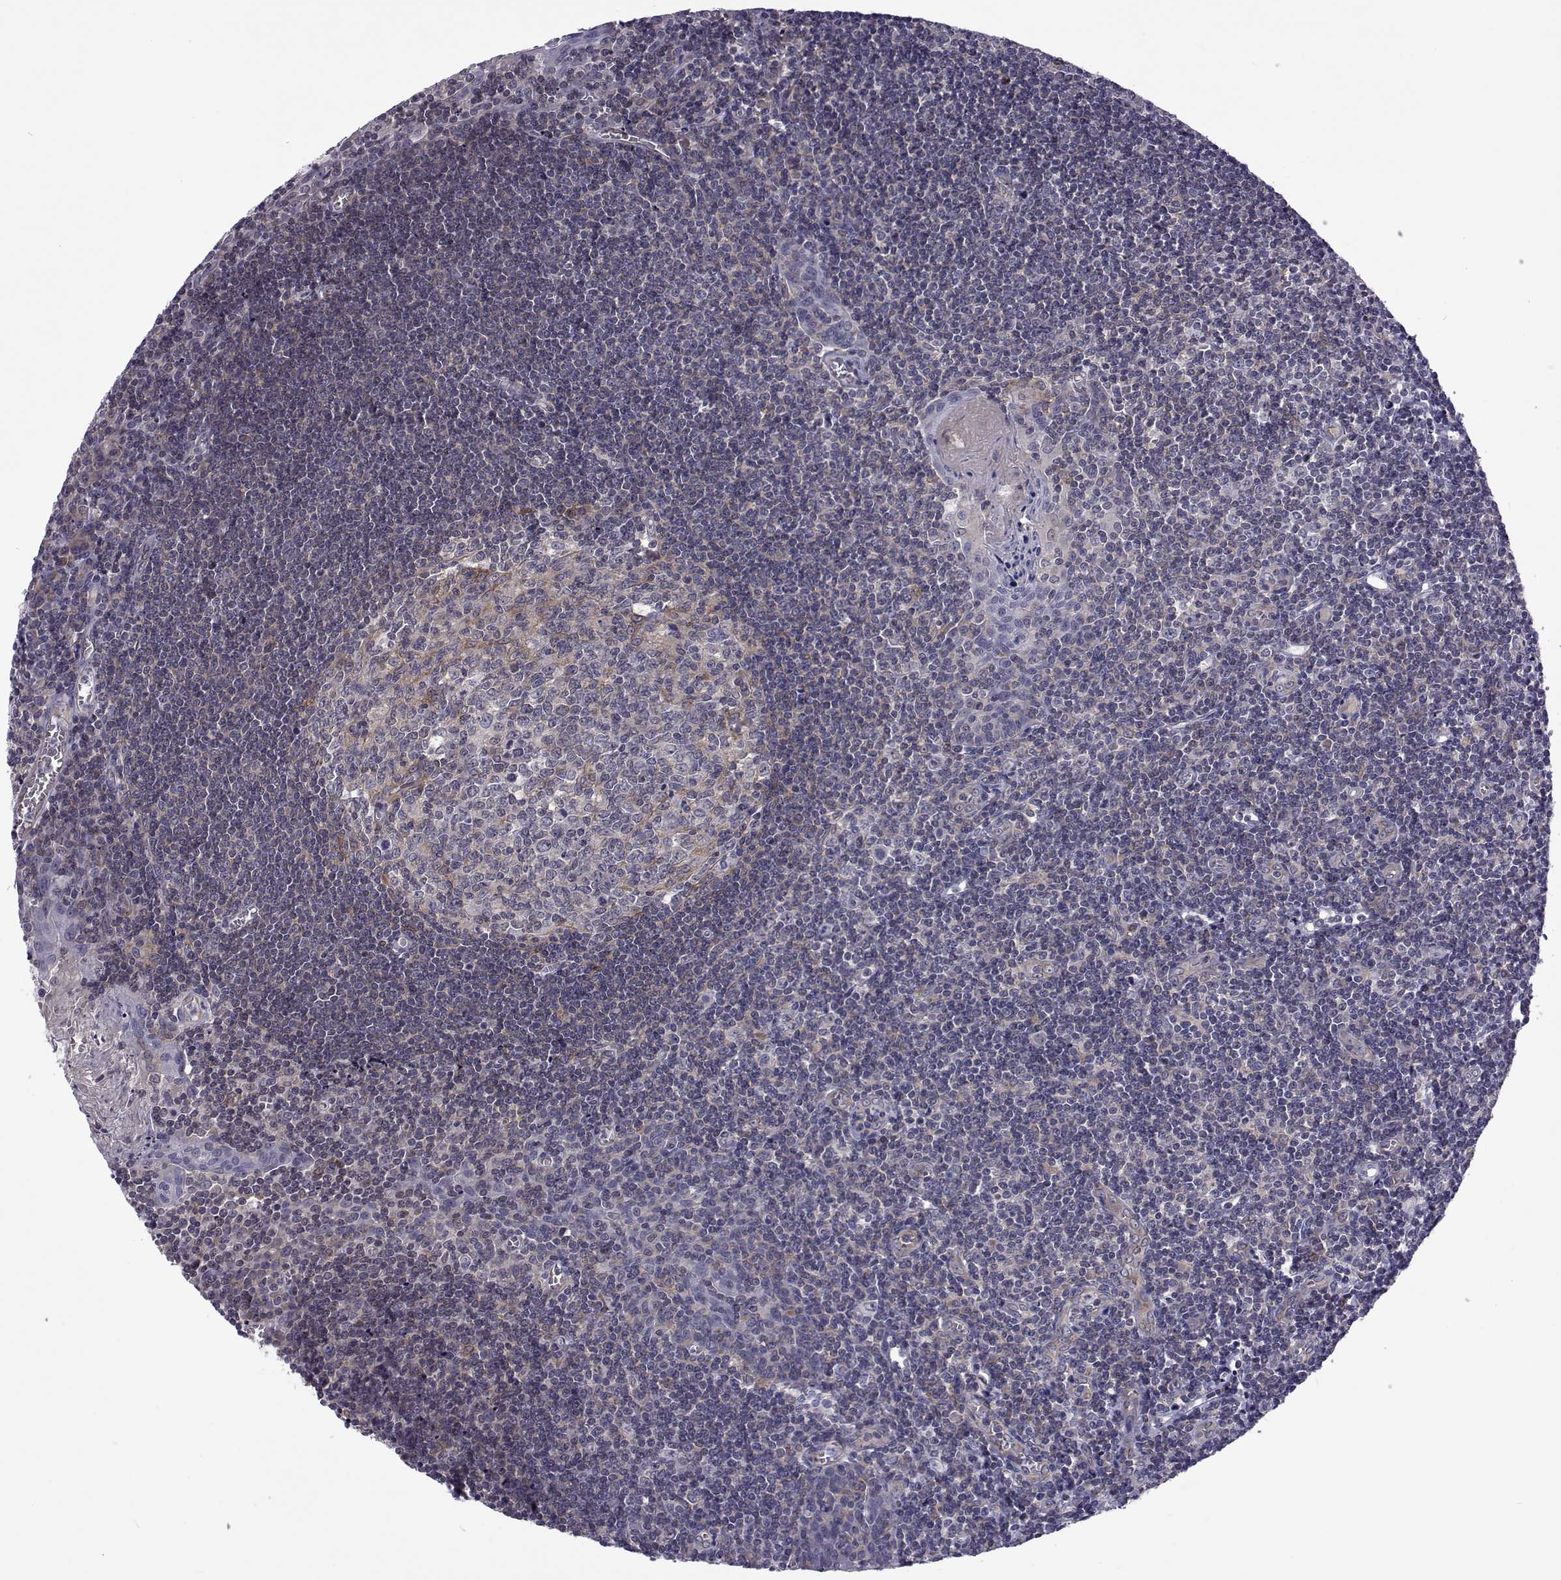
{"staining": {"intensity": "negative", "quantity": "none", "location": "none"}, "tissue": "tonsil", "cell_type": "Germinal center cells", "image_type": "normal", "snomed": [{"axis": "morphology", "description": "Normal tissue, NOS"}, {"axis": "morphology", "description": "Inflammation, NOS"}, {"axis": "topography", "description": "Tonsil"}], "caption": "The image exhibits no staining of germinal center cells in unremarkable tonsil.", "gene": "TCF15", "patient": {"sex": "female", "age": 31}}